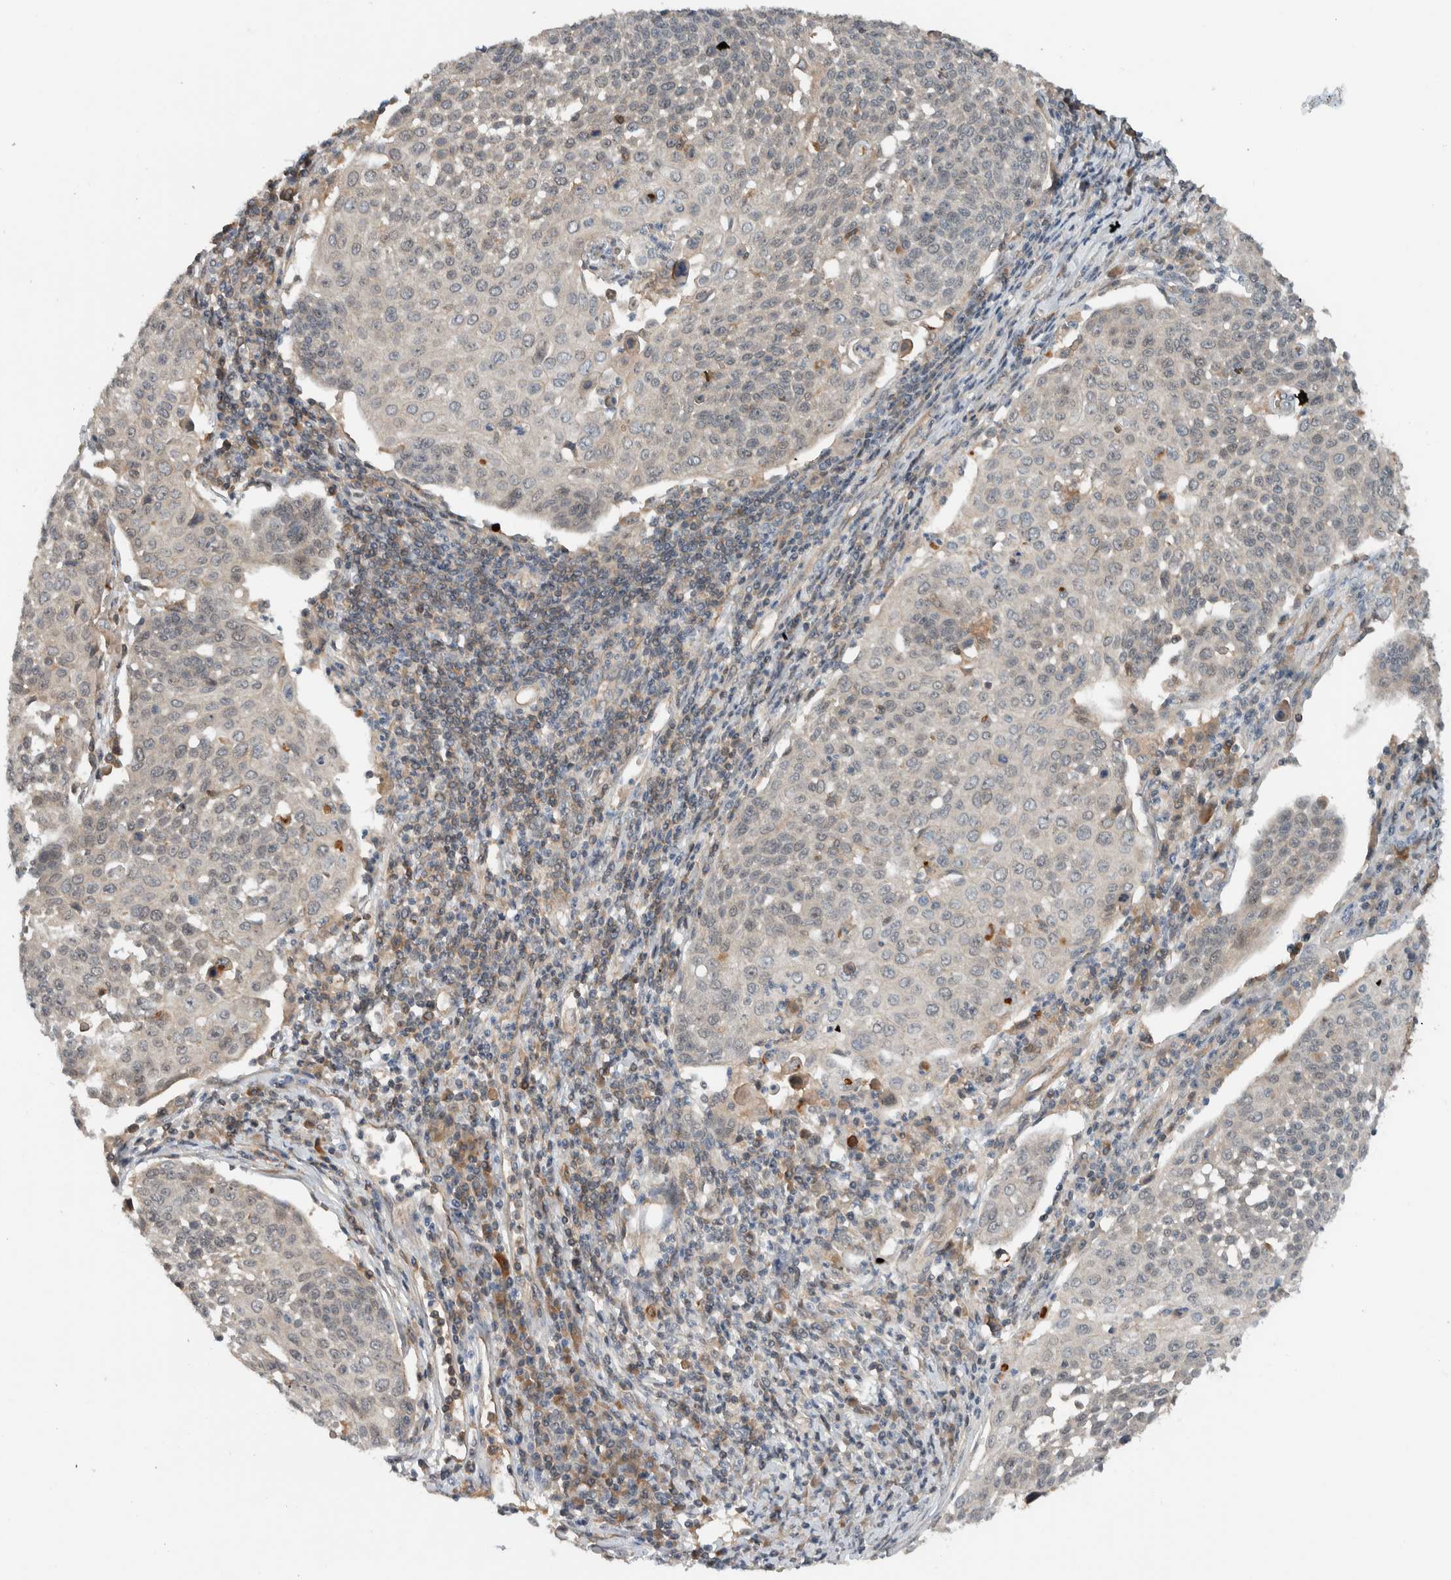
{"staining": {"intensity": "negative", "quantity": "none", "location": "none"}, "tissue": "cervical cancer", "cell_type": "Tumor cells", "image_type": "cancer", "snomed": [{"axis": "morphology", "description": "Squamous cell carcinoma, NOS"}, {"axis": "topography", "description": "Cervix"}], "caption": "DAB (3,3'-diaminobenzidine) immunohistochemical staining of cervical cancer (squamous cell carcinoma) demonstrates no significant expression in tumor cells.", "gene": "ARMC7", "patient": {"sex": "female", "age": 34}}